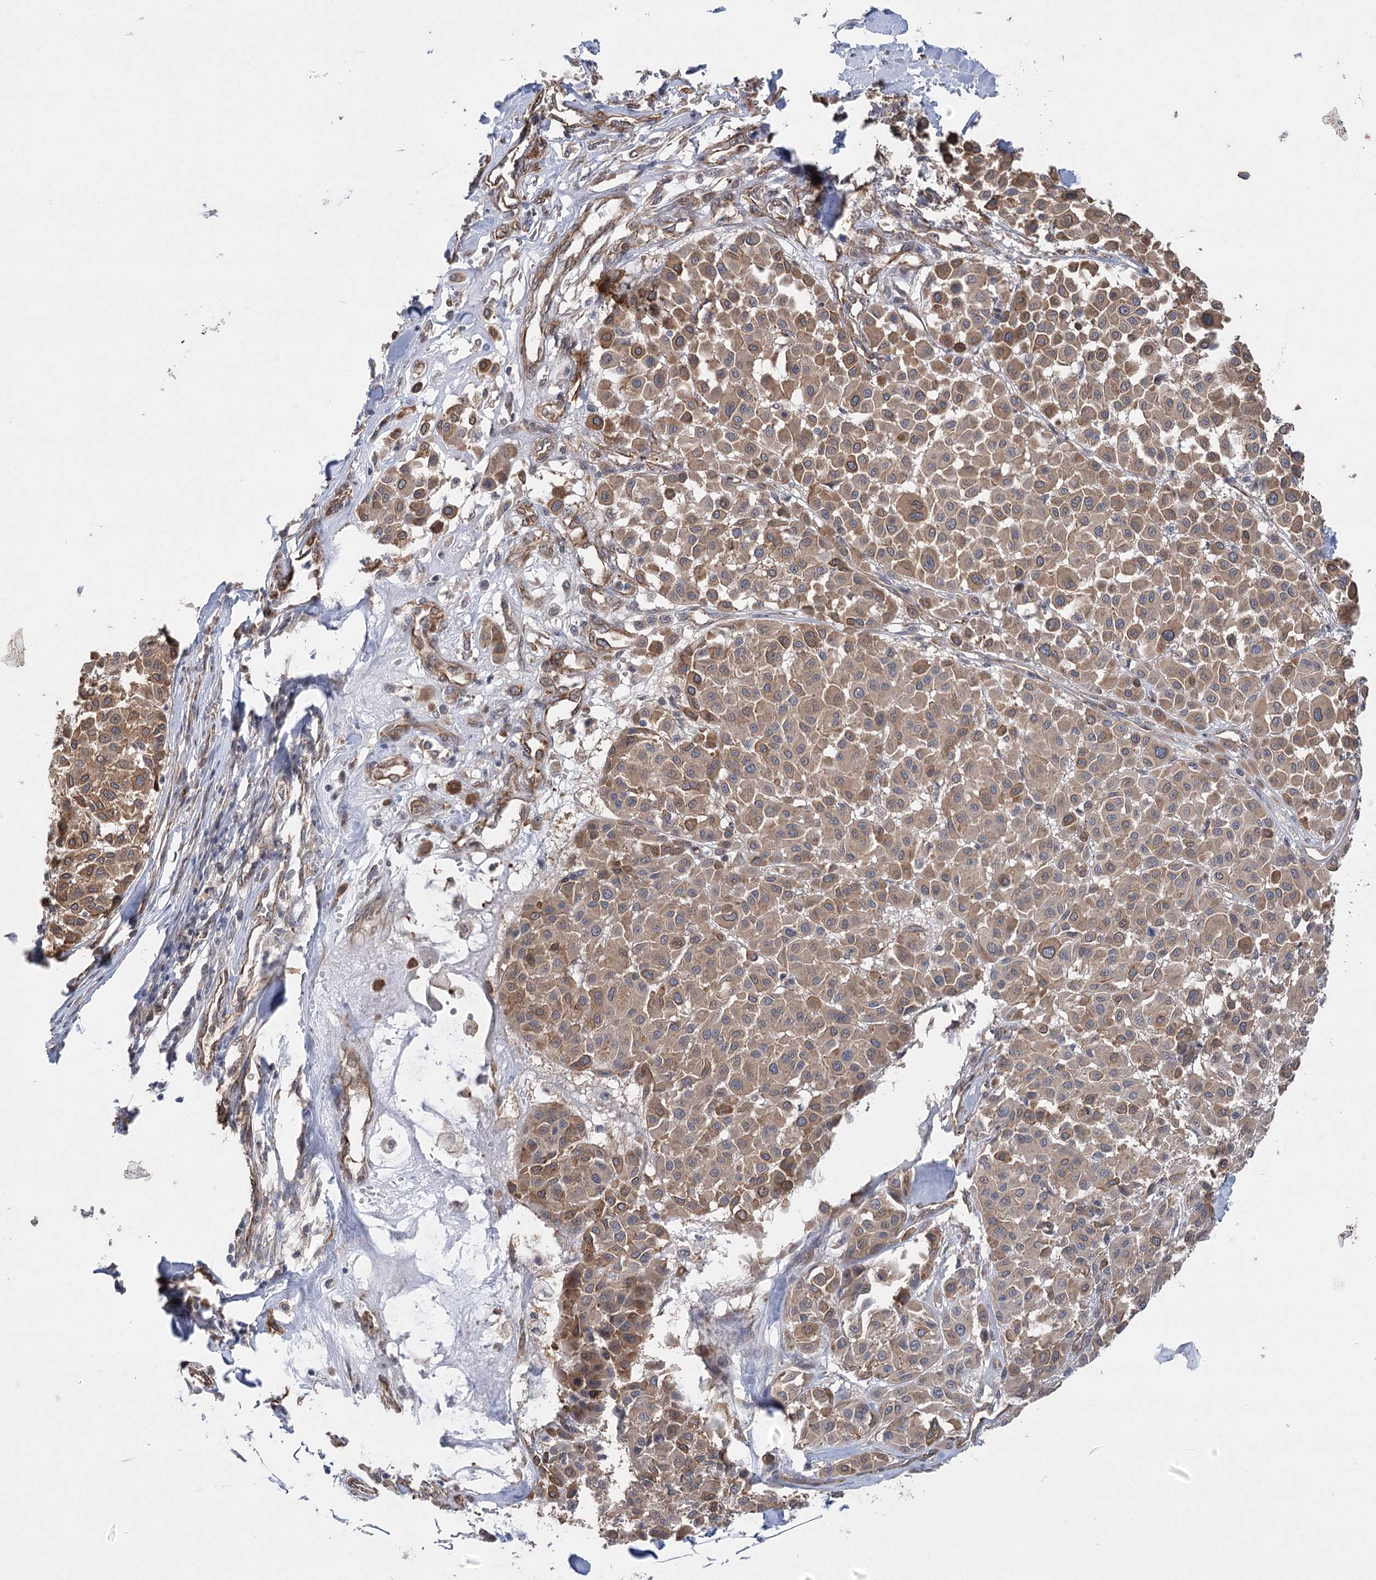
{"staining": {"intensity": "moderate", "quantity": ">75%", "location": "cytoplasmic/membranous"}, "tissue": "melanoma", "cell_type": "Tumor cells", "image_type": "cancer", "snomed": [{"axis": "morphology", "description": "Malignant melanoma, Metastatic site"}, {"axis": "topography", "description": "Soft tissue"}], "caption": "Malignant melanoma (metastatic site) tissue exhibits moderate cytoplasmic/membranous staining in approximately >75% of tumor cells, visualized by immunohistochemistry.", "gene": "RWDD4", "patient": {"sex": "male", "age": 41}}